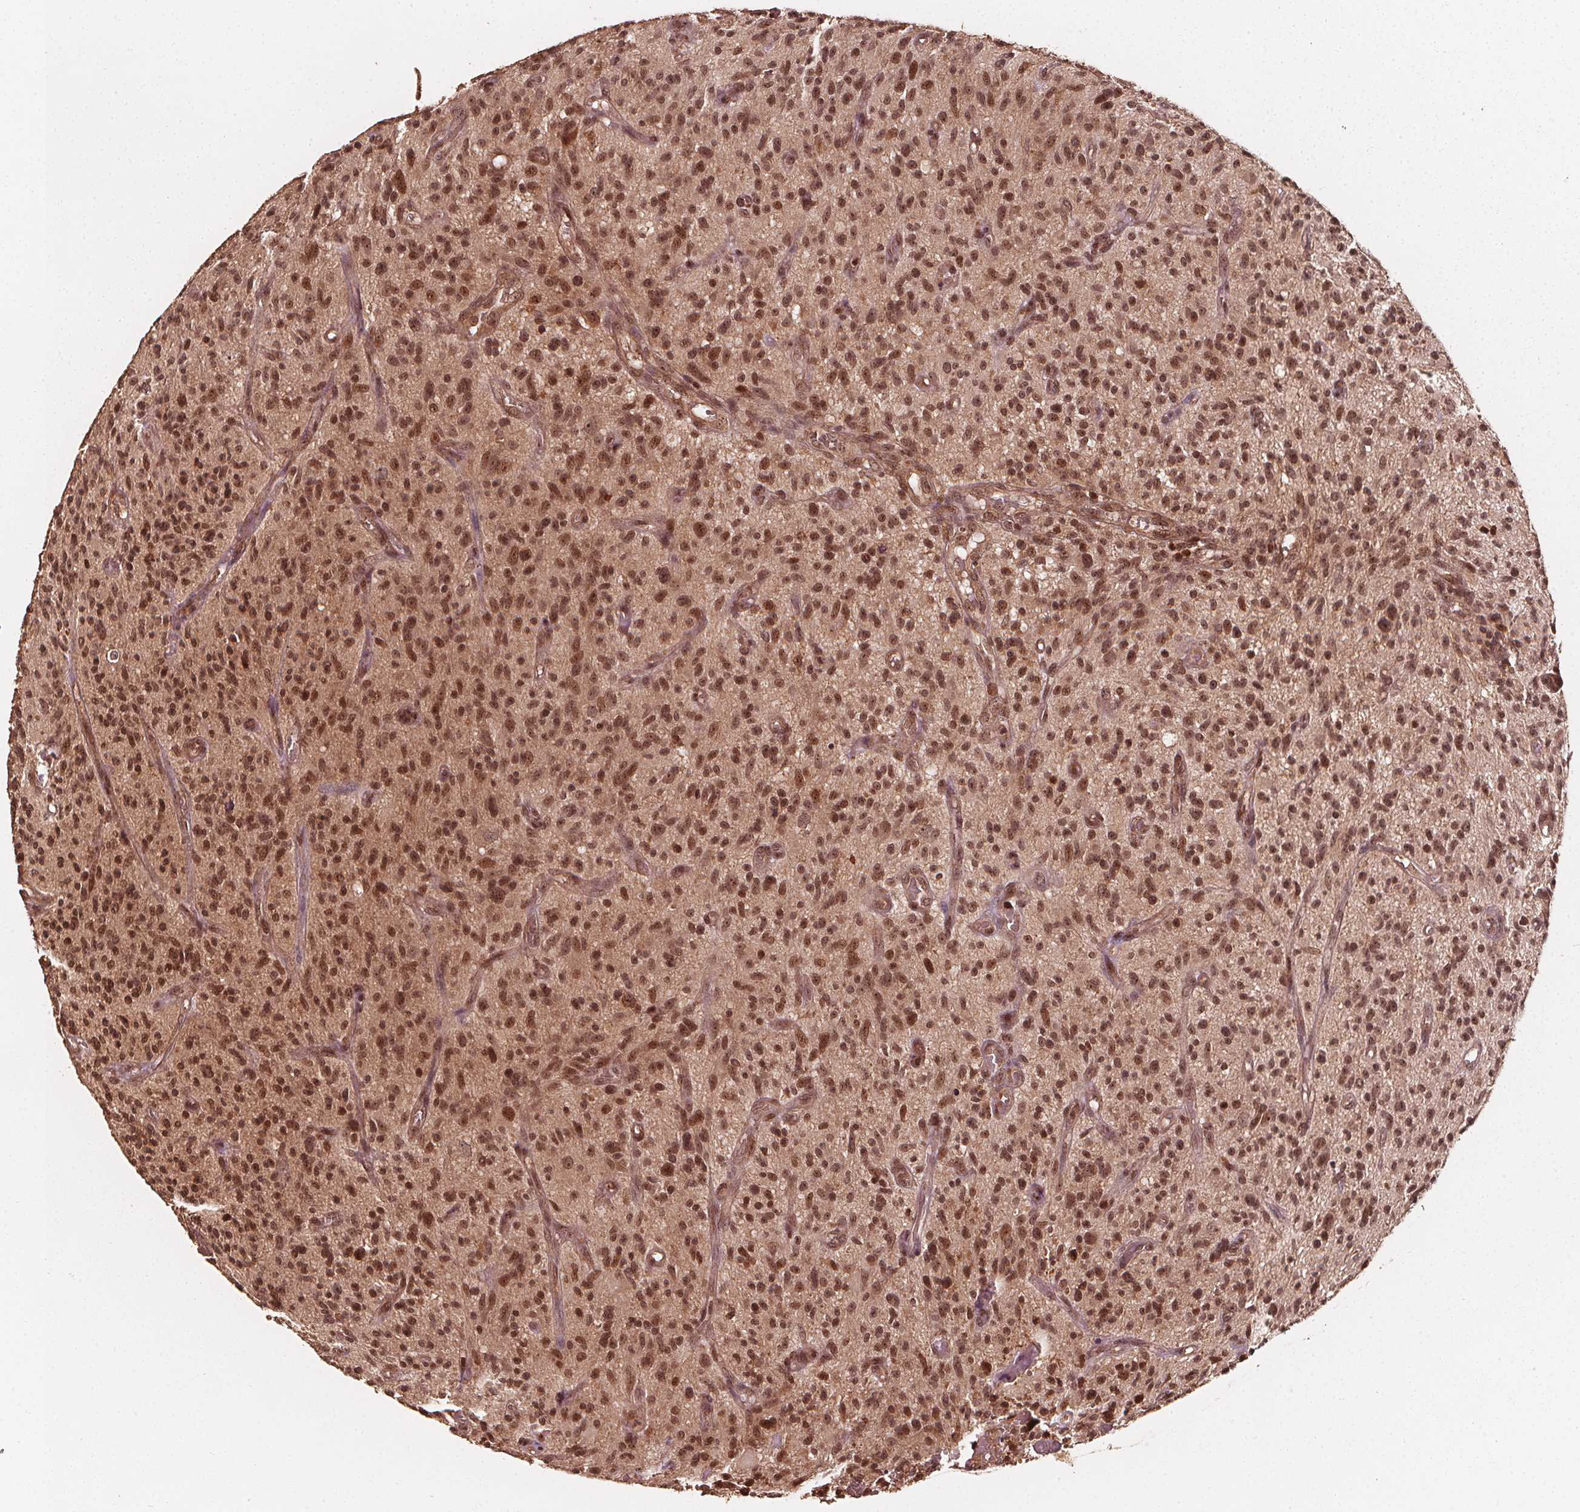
{"staining": {"intensity": "moderate", "quantity": ">75%", "location": "nuclear"}, "tissue": "glioma", "cell_type": "Tumor cells", "image_type": "cancer", "snomed": [{"axis": "morphology", "description": "Glioma, malignant, High grade"}, {"axis": "topography", "description": "Brain"}], "caption": "This image exhibits glioma stained with immunohistochemistry to label a protein in brown. The nuclear of tumor cells show moderate positivity for the protein. Nuclei are counter-stained blue.", "gene": "EXOSC9", "patient": {"sex": "male", "age": 75}}